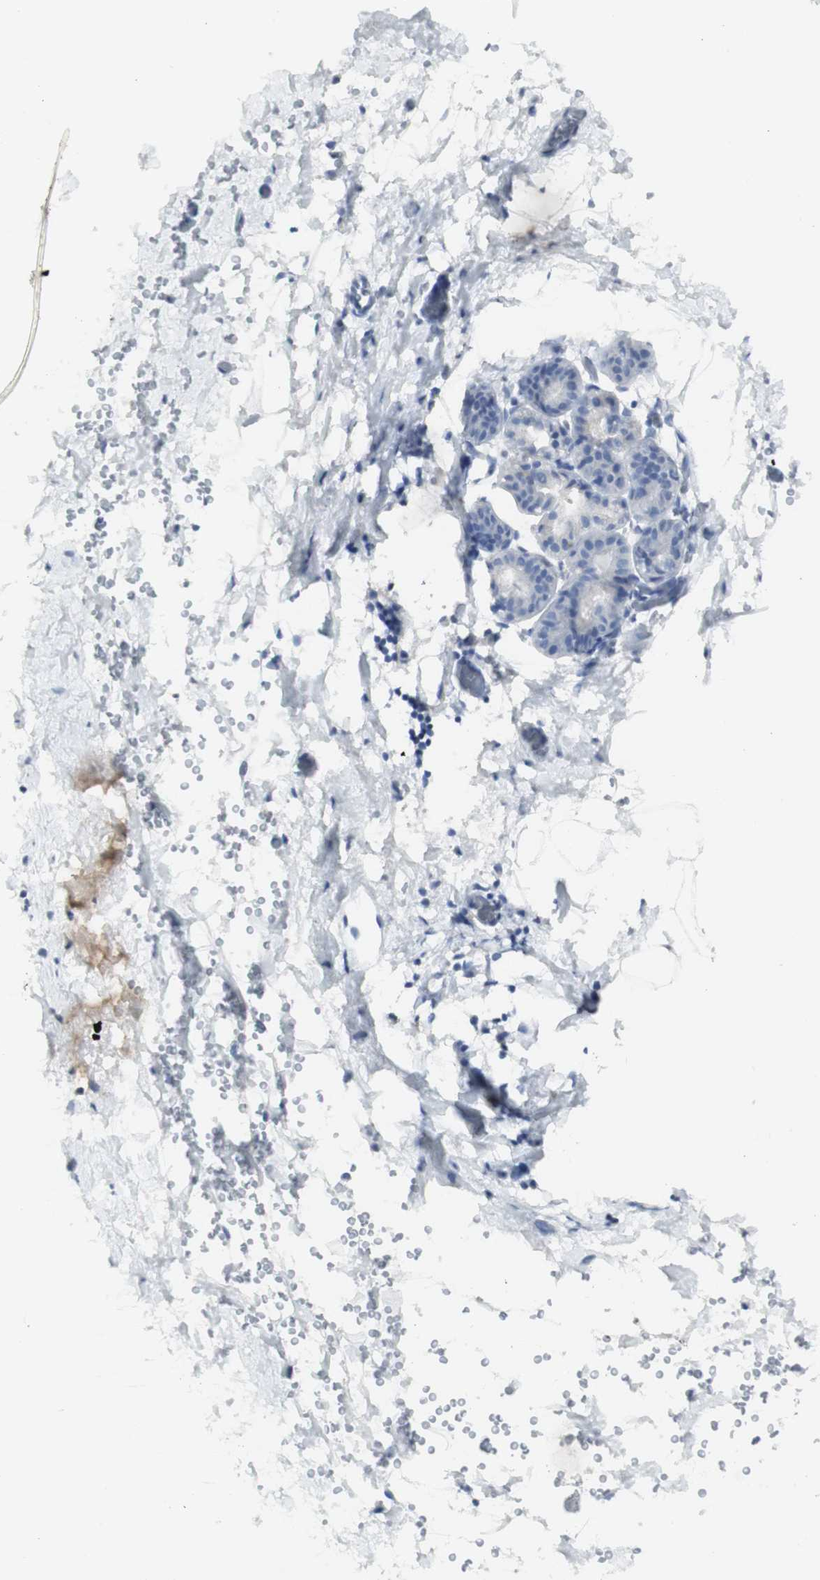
{"staining": {"intensity": "negative", "quantity": "none", "location": "none"}, "tissue": "breast", "cell_type": "Adipocytes", "image_type": "normal", "snomed": [{"axis": "morphology", "description": "Normal tissue, NOS"}, {"axis": "topography", "description": "Breast"}], "caption": "Image shows no protein staining in adipocytes of benign breast.", "gene": "CD207", "patient": {"sex": "female", "age": 27}}